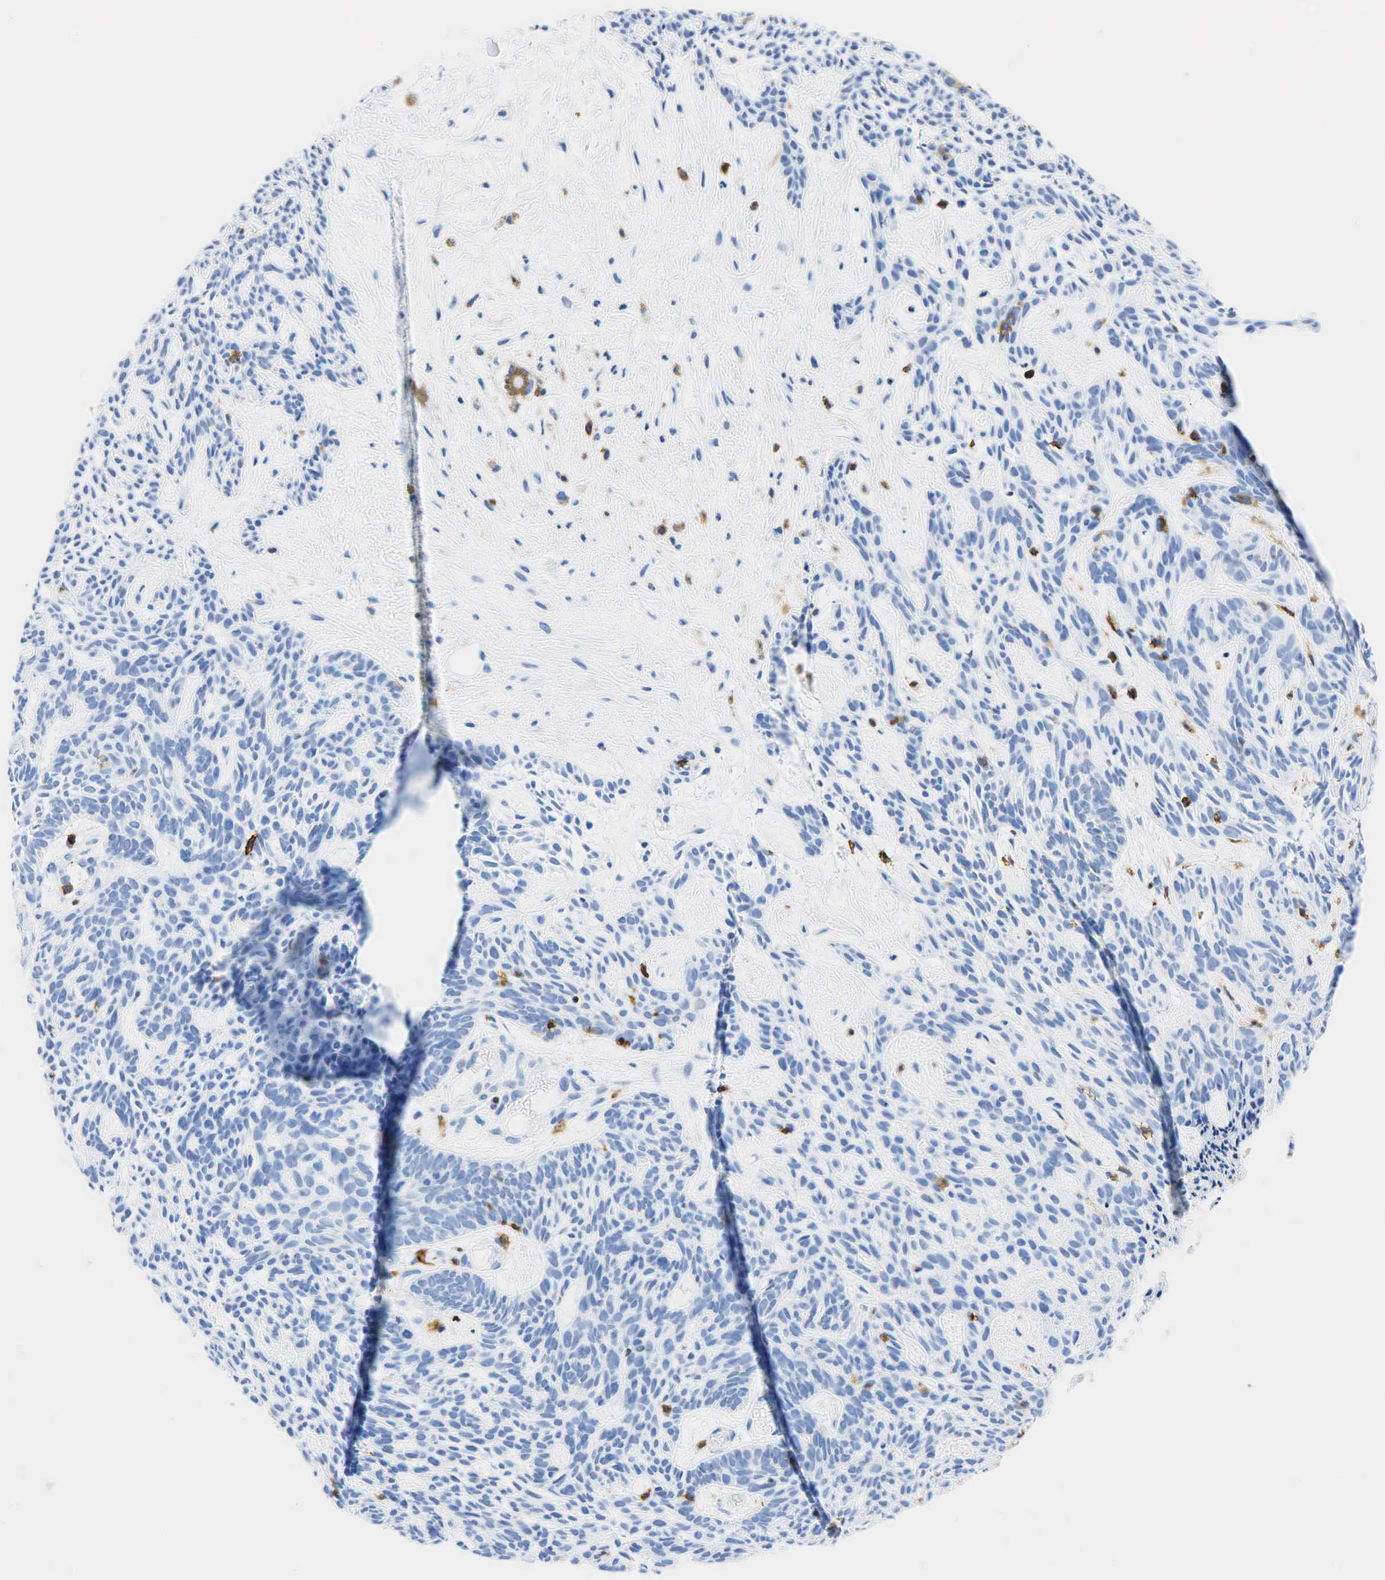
{"staining": {"intensity": "negative", "quantity": "none", "location": "none"}, "tissue": "skin cancer", "cell_type": "Tumor cells", "image_type": "cancer", "snomed": [{"axis": "morphology", "description": "Basal cell carcinoma"}, {"axis": "topography", "description": "Skin"}], "caption": "Immunohistochemical staining of skin cancer reveals no significant positivity in tumor cells.", "gene": "PTPRC", "patient": {"sex": "male", "age": 58}}